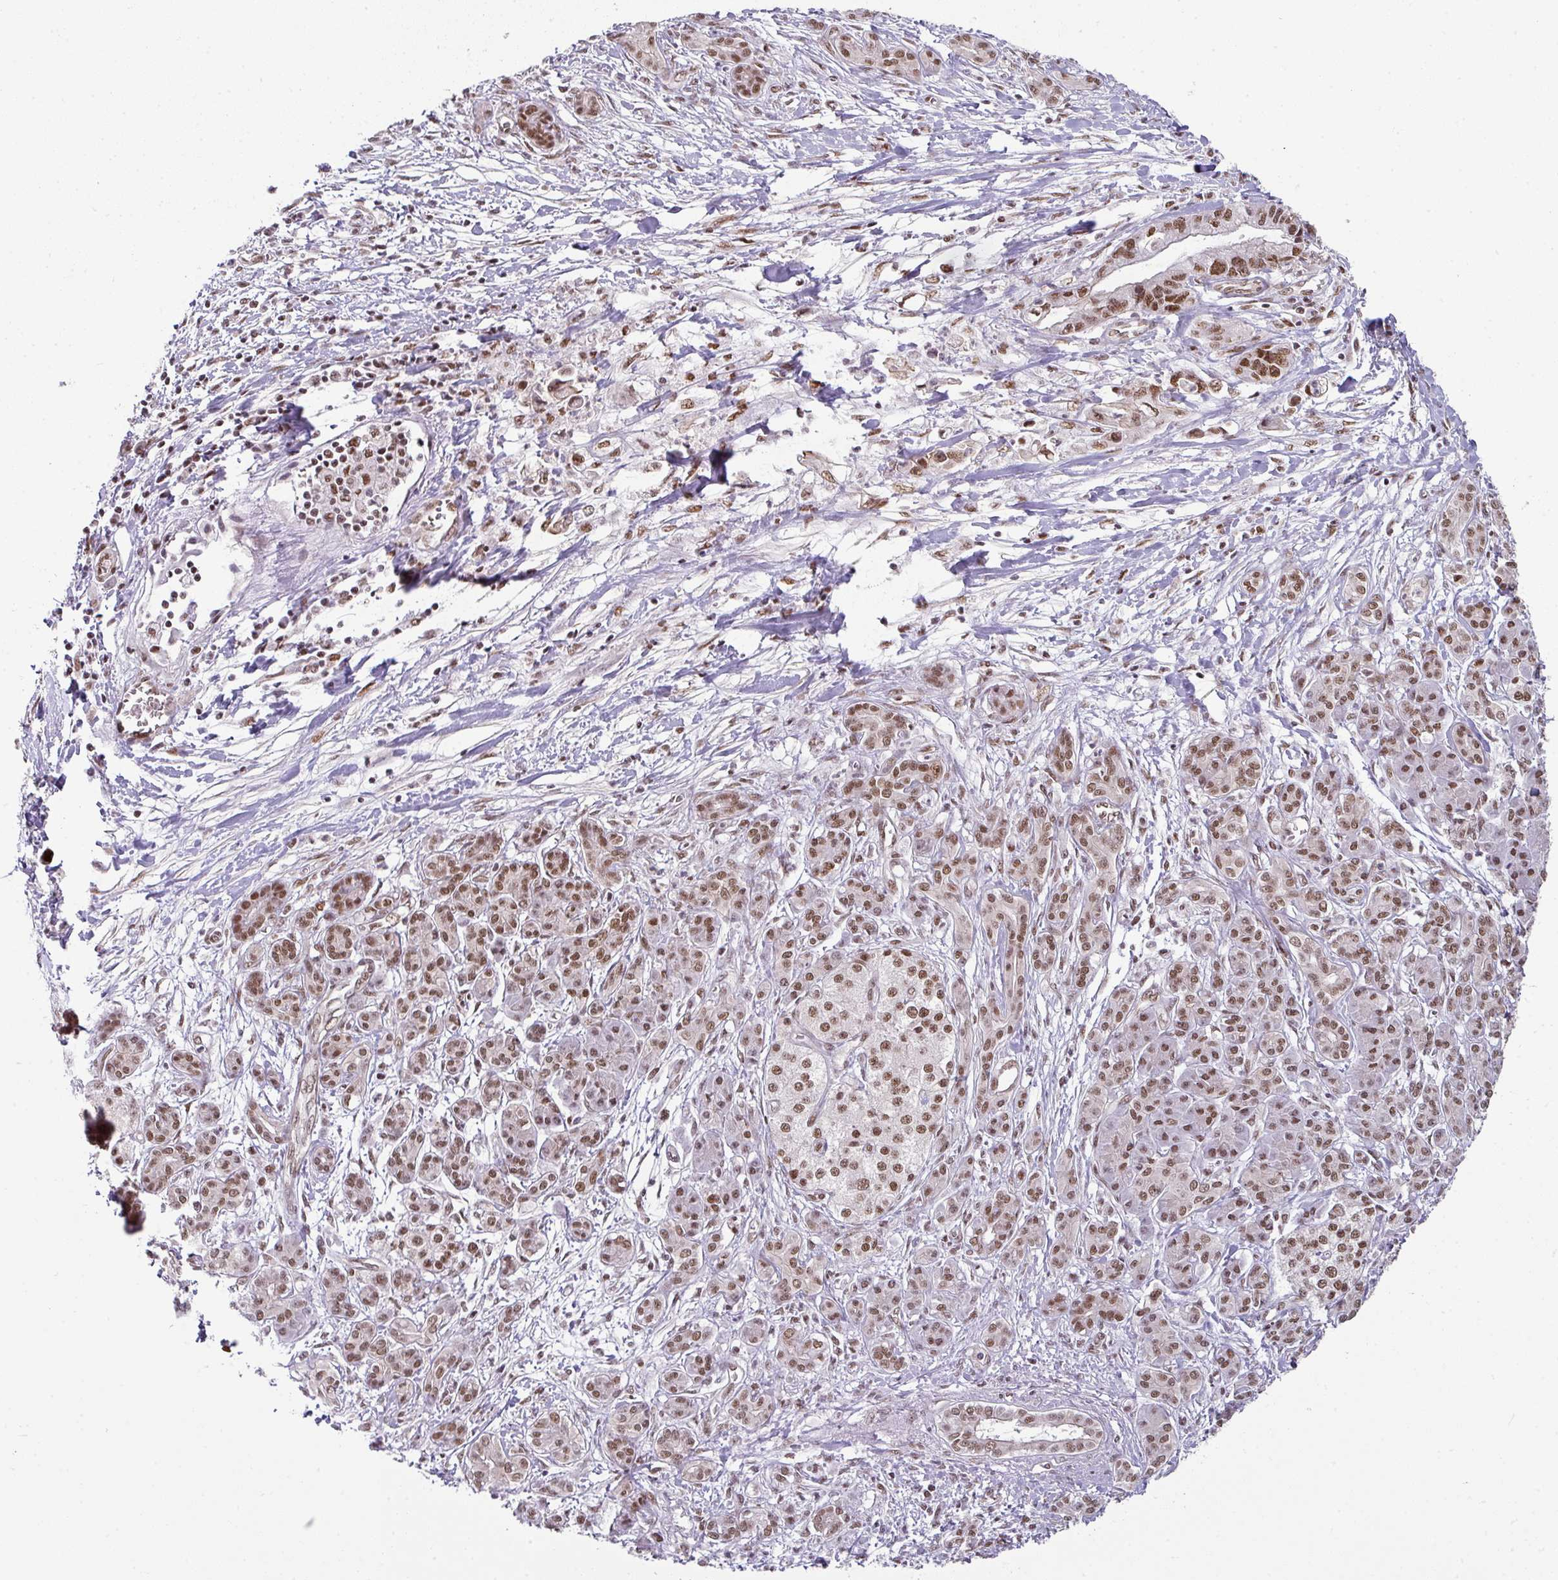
{"staining": {"intensity": "moderate", "quantity": ">75%", "location": "nuclear"}, "tissue": "pancreatic cancer", "cell_type": "Tumor cells", "image_type": "cancer", "snomed": [{"axis": "morphology", "description": "Adenocarcinoma, NOS"}, {"axis": "topography", "description": "Pancreas"}], "caption": "The histopathology image reveals immunohistochemical staining of pancreatic cancer. There is moderate nuclear staining is appreciated in approximately >75% of tumor cells.", "gene": "NCOA5", "patient": {"sex": "male", "age": 61}}